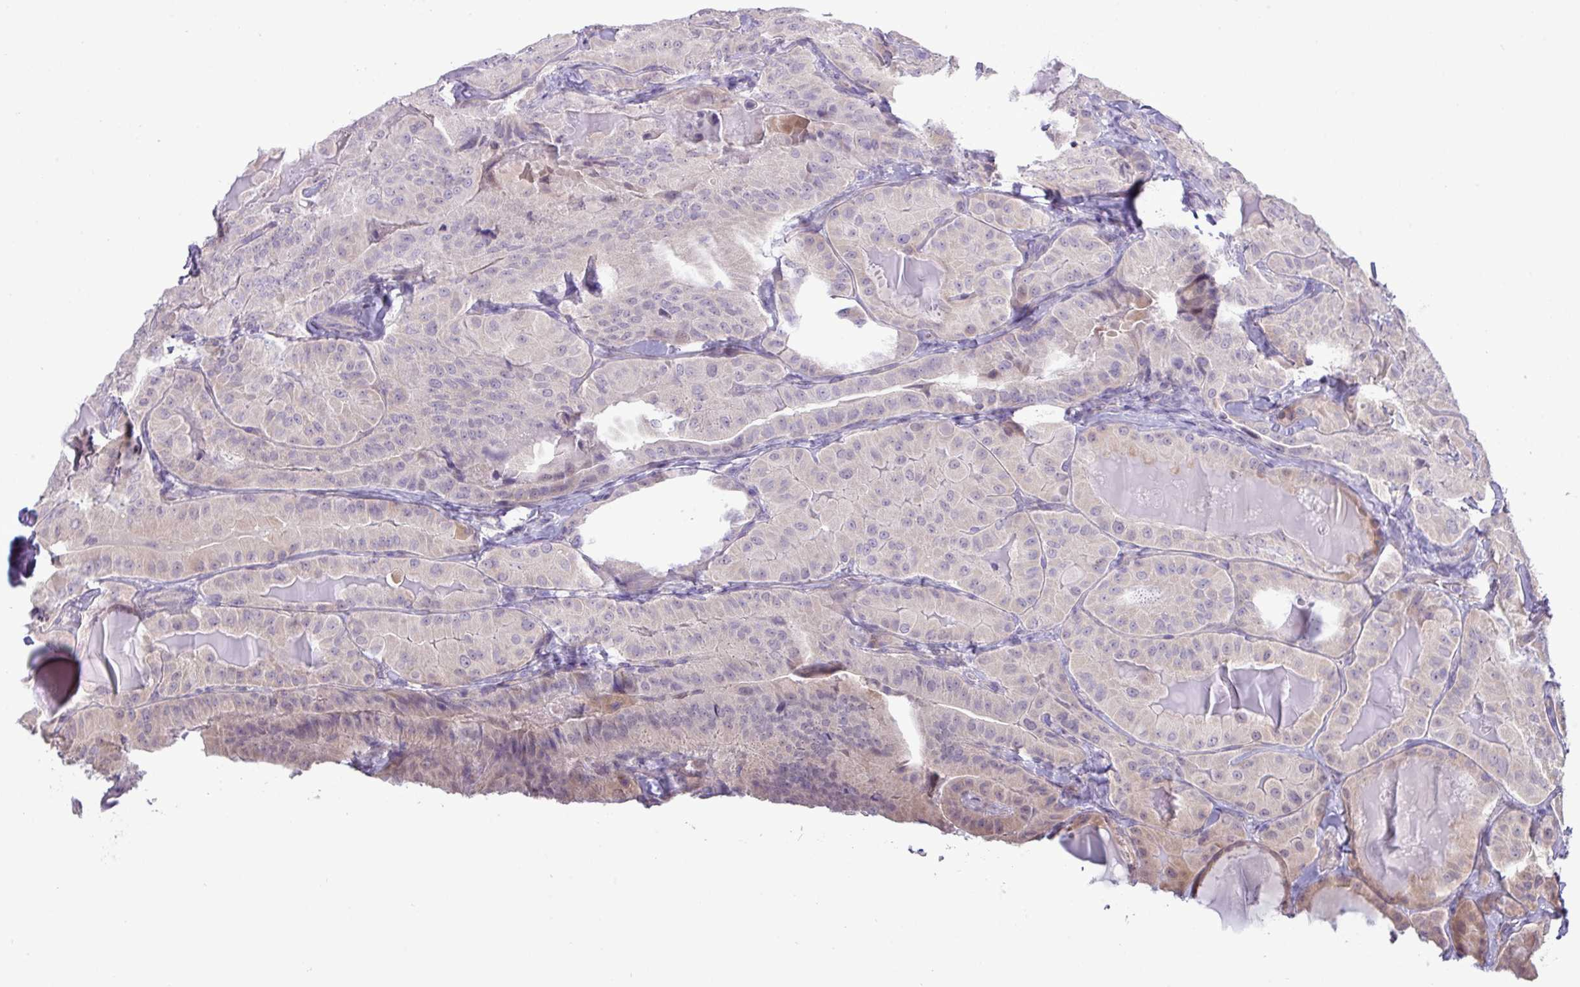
{"staining": {"intensity": "negative", "quantity": "none", "location": "none"}, "tissue": "thyroid cancer", "cell_type": "Tumor cells", "image_type": "cancer", "snomed": [{"axis": "morphology", "description": "Papillary adenocarcinoma, NOS"}, {"axis": "topography", "description": "Thyroid gland"}], "caption": "The micrograph shows no significant positivity in tumor cells of papillary adenocarcinoma (thyroid).", "gene": "RIPPLY1", "patient": {"sex": "female", "age": 68}}